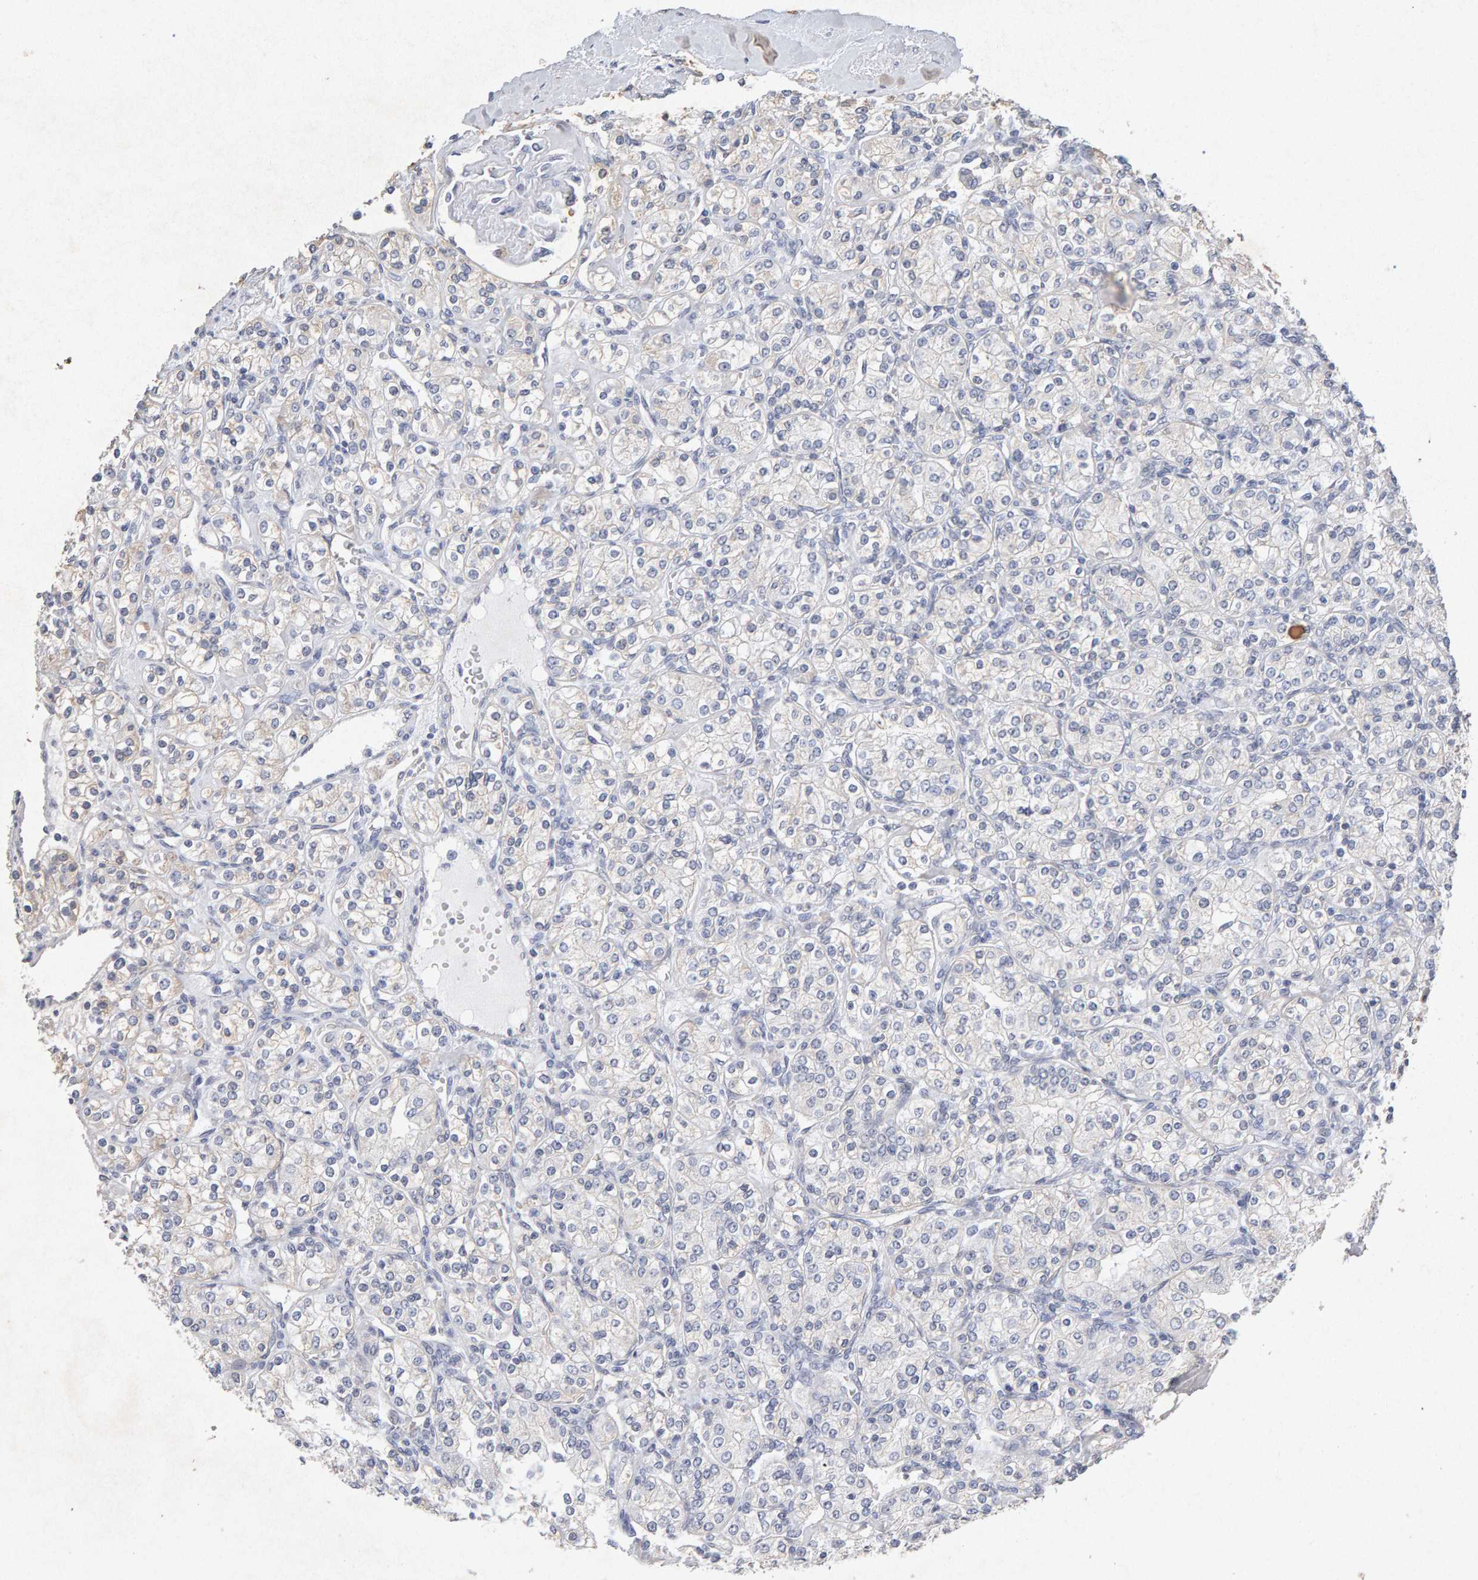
{"staining": {"intensity": "negative", "quantity": "none", "location": "none"}, "tissue": "renal cancer", "cell_type": "Tumor cells", "image_type": "cancer", "snomed": [{"axis": "morphology", "description": "Adenocarcinoma, NOS"}, {"axis": "topography", "description": "Kidney"}], "caption": "An immunohistochemistry photomicrograph of renal adenocarcinoma is shown. There is no staining in tumor cells of renal adenocarcinoma.", "gene": "PTPRM", "patient": {"sex": "male", "age": 77}}